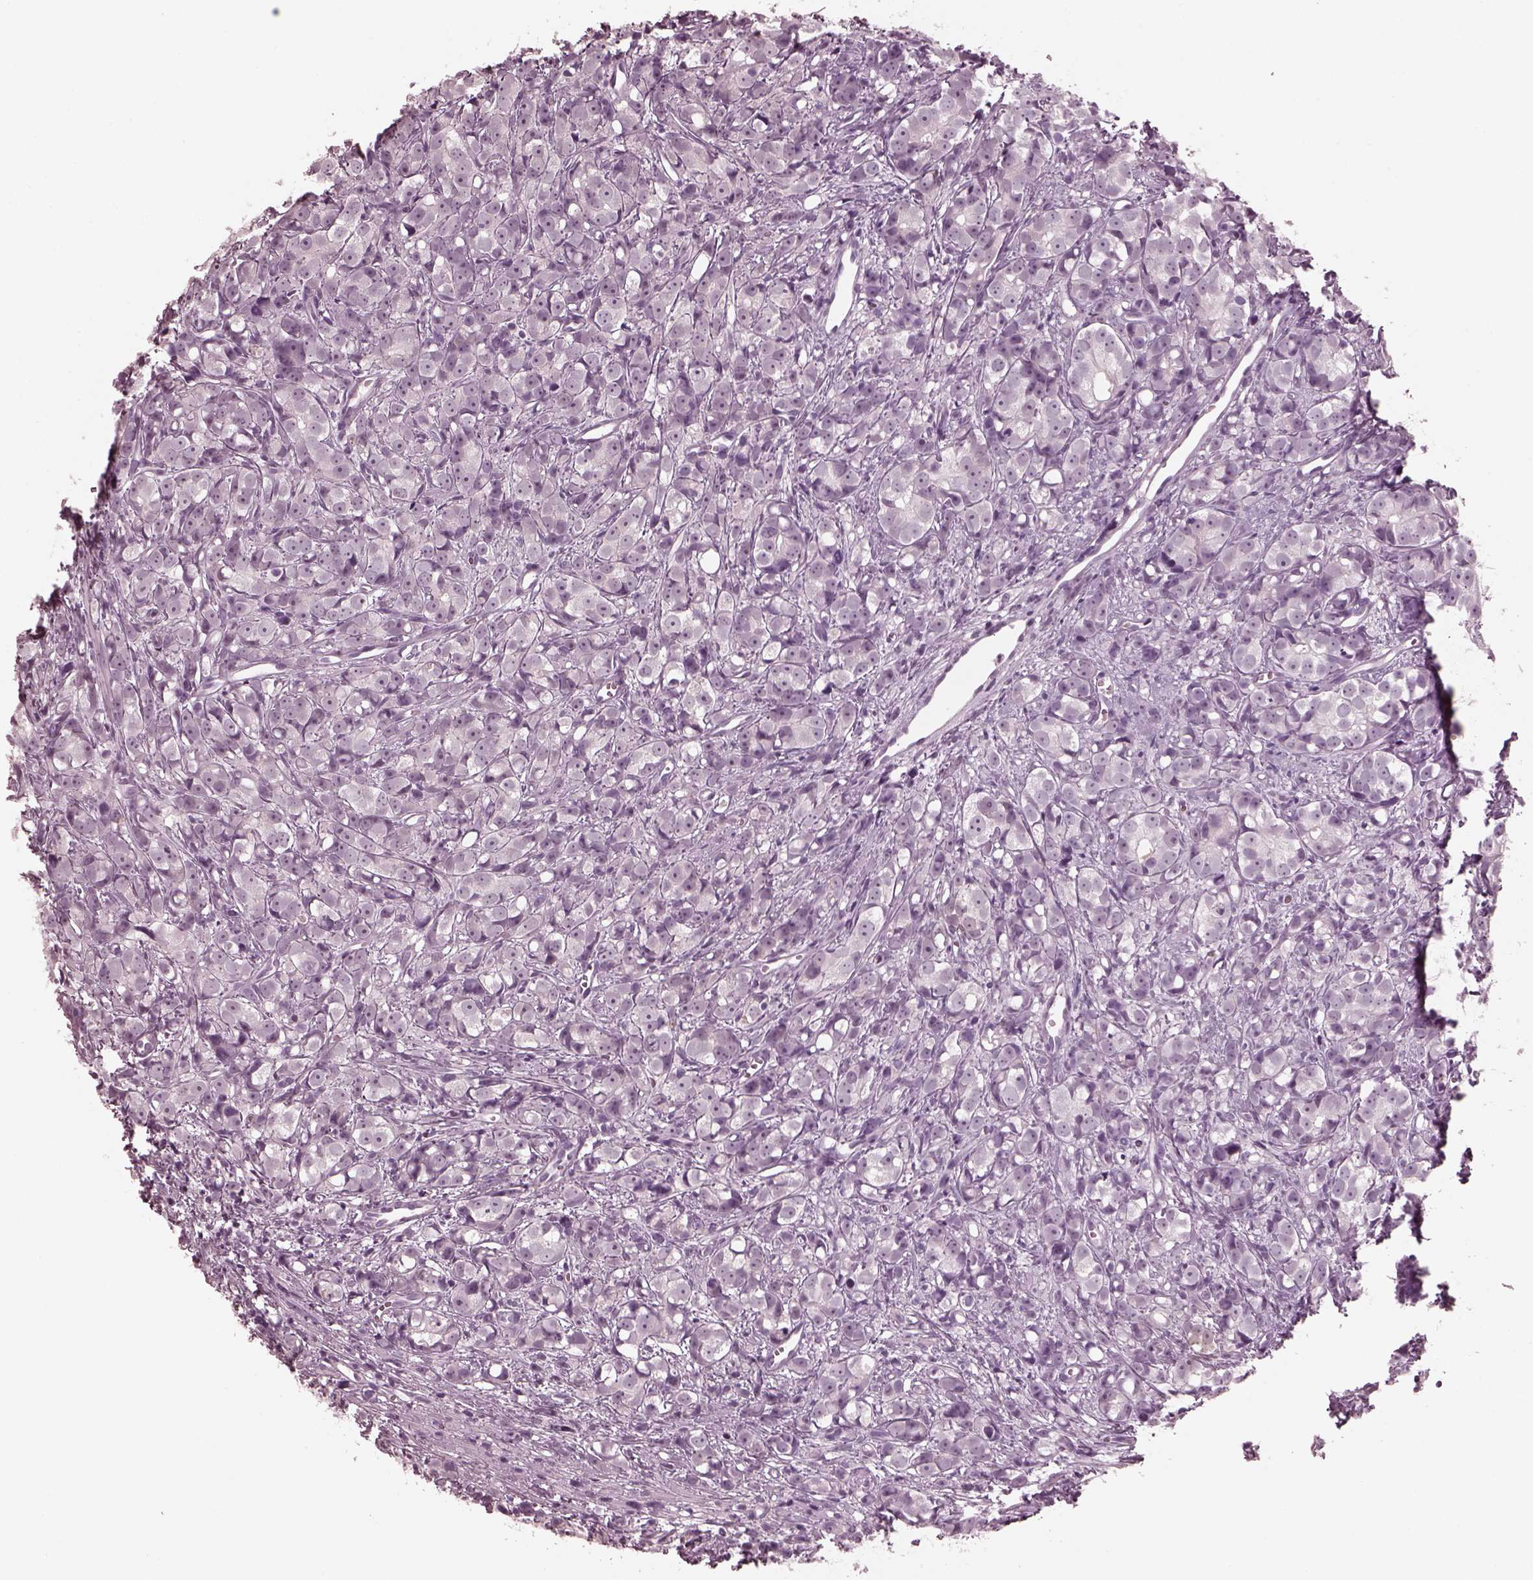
{"staining": {"intensity": "negative", "quantity": "none", "location": "none"}, "tissue": "prostate cancer", "cell_type": "Tumor cells", "image_type": "cancer", "snomed": [{"axis": "morphology", "description": "Adenocarcinoma, High grade"}, {"axis": "topography", "description": "Prostate"}], "caption": "Immunohistochemical staining of prostate cancer (high-grade adenocarcinoma) demonstrates no significant staining in tumor cells.", "gene": "C2orf81", "patient": {"sex": "male", "age": 77}}